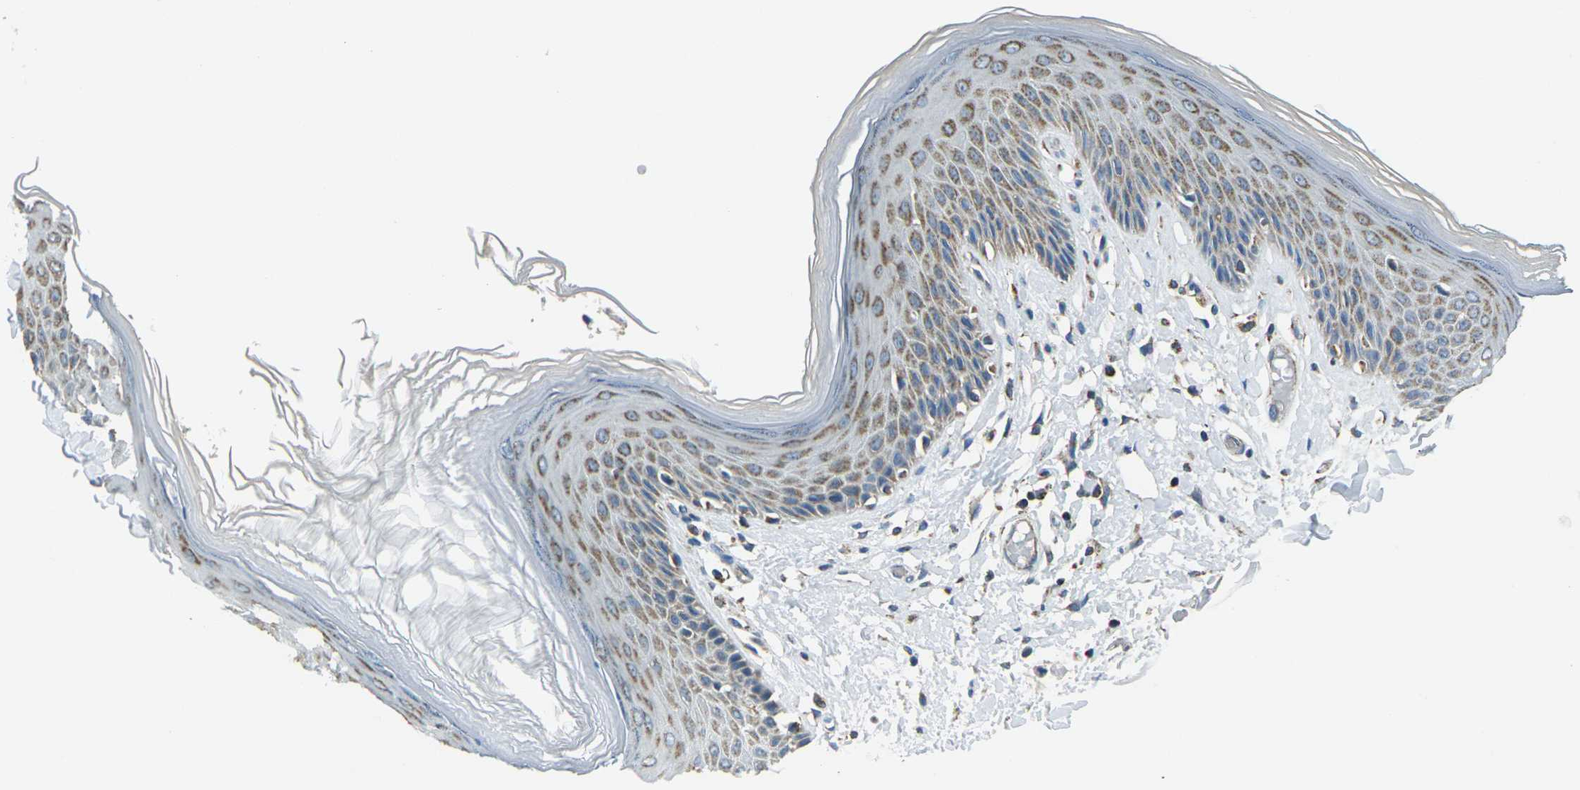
{"staining": {"intensity": "moderate", "quantity": ">75%", "location": "cytoplasmic/membranous"}, "tissue": "skin", "cell_type": "Epidermal cells", "image_type": "normal", "snomed": [{"axis": "morphology", "description": "Normal tissue, NOS"}, {"axis": "topography", "description": "Vulva"}], "caption": "Immunohistochemical staining of unremarkable skin reveals moderate cytoplasmic/membranous protein positivity in approximately >75% of epidermal cells. (DAB (3,3'-diaminobenzidine) = brown stain, brightfield microscopy at high magnification).", "gene": "IRF3", "patient": {"sex": "female", "age": 73}}